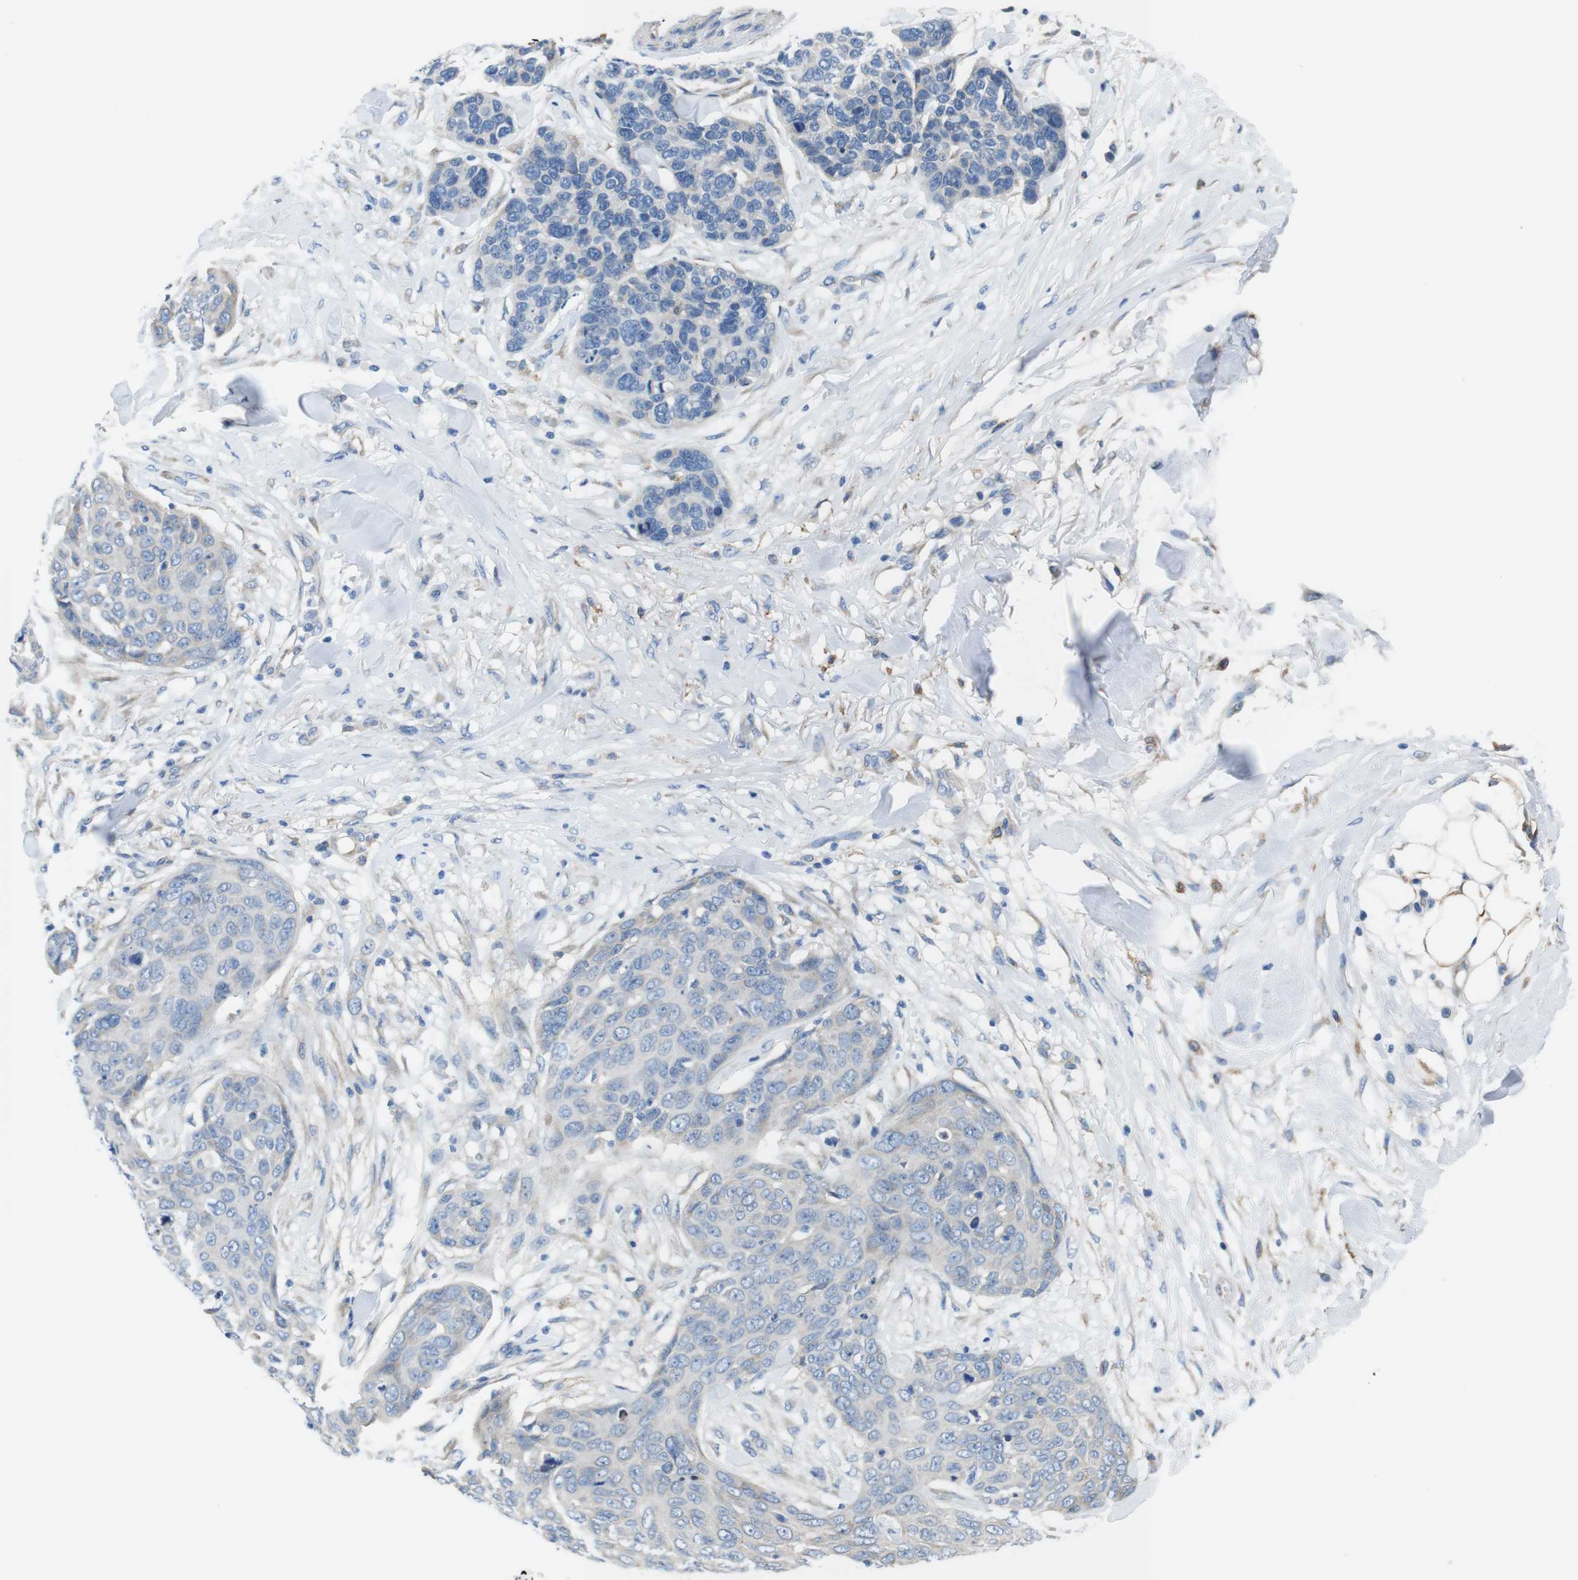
{"staining": {"intensity": "negative", "quantity": "none", "location": "none"}, "tissue": "skin cancer", "cell_type": "Tumor cells", "image_type": "cancer", "snomed": [{"axis": "morphology", "description": "Squamous cell carcinoma in situ, NOS"}, {"axis": "morphology", "description": "Squamous cell carcinoma, NOS"}, {"axis": "topography", "description": "Skin"}], "caption": "The image displays no significant staining in tumor cells of skin squamous cell carcinoma.", "gene": "CDH8", "patient": {"sex": "male", "age": 93}}